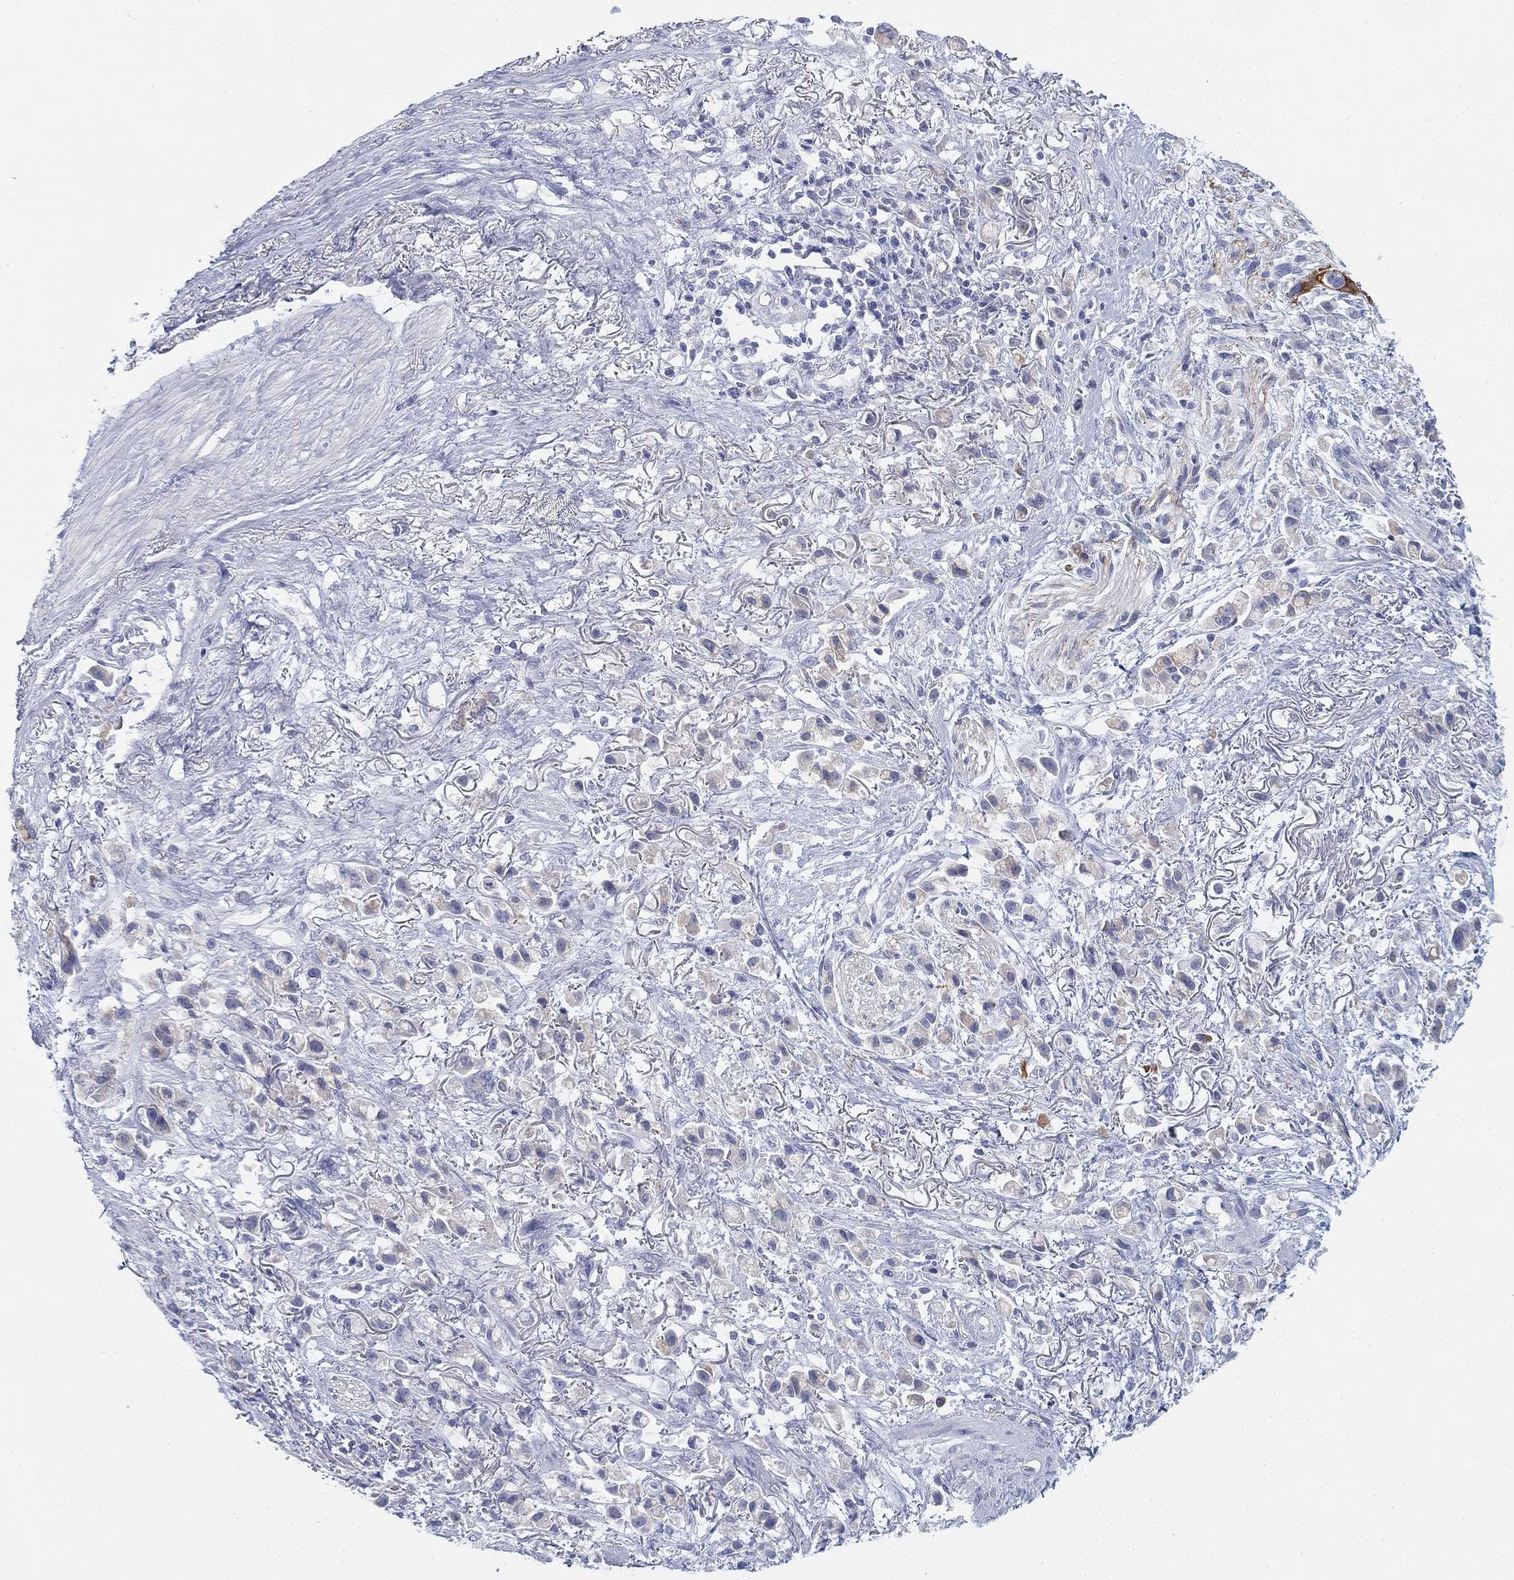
{"staining": {"intensity": "negative", "quantity": "none", "location": "none"}, "tissue": "stomach cancer", "cell_type": "Tumor cells", "image_type": "cancer", "snomed": [{"axis": "morphology", "description": "Adenocarcinoma, NOS"}, {"axis": "topography", "description": "Stomach"}], "caption": "A micrograph of stomach cancer (adenocarcinoma) stained for a protein exhibits no brown staining in tumor cells.", "gene": "GCNA", "patient": {"sex": "female", "age": 81}}